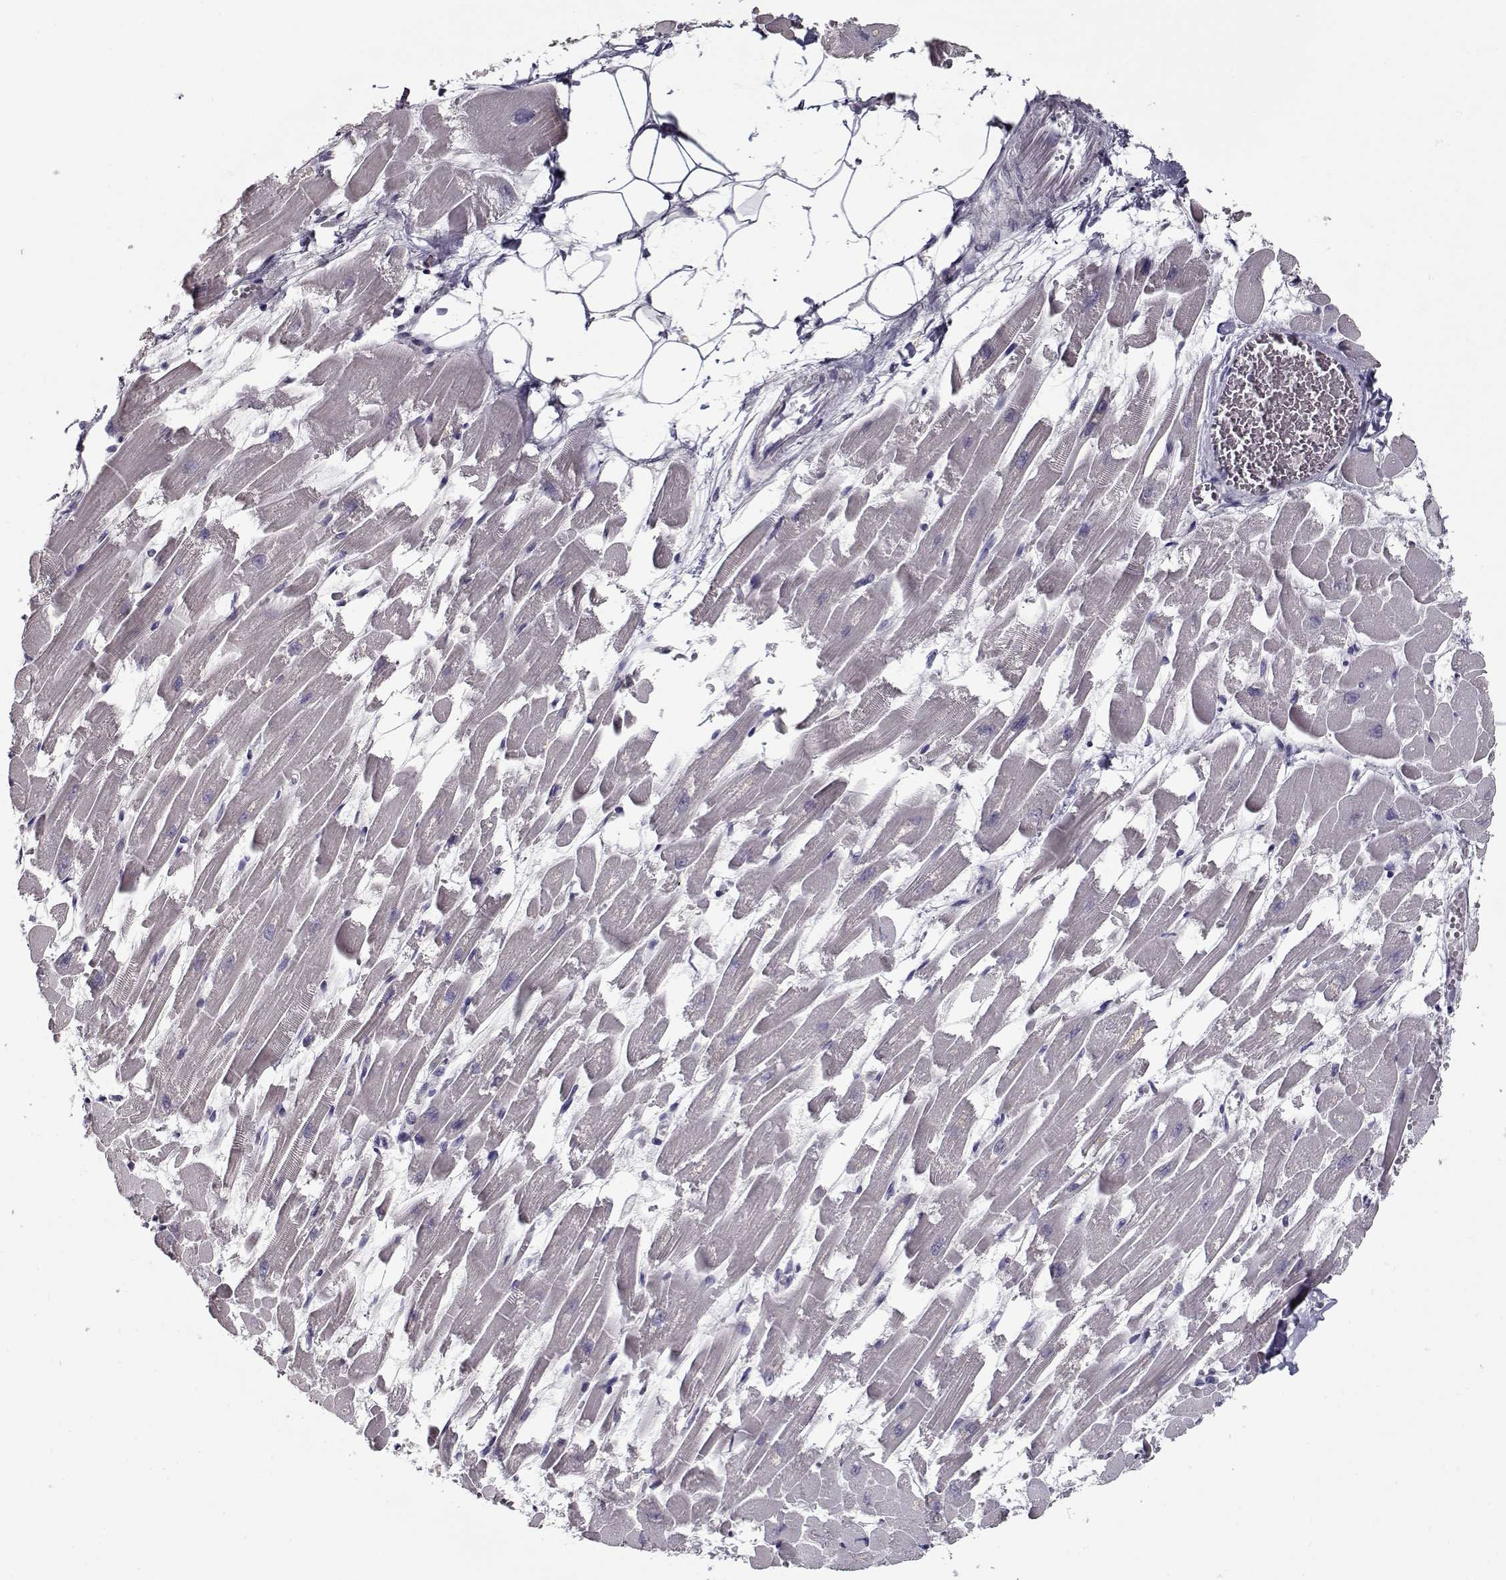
{"staining": {"intensity": "moderate", "quantity": "<25%", "location": "nuclear"}, "tissue": "heart muscle", "cell_type": "Cardiomyocytes", "image_type": "normal", "snomed": [{"axis": "morphology", "description": "Normal tissue, NOS"}, {"axis": "topography", "description": "Heart"}], "caption": "Brown immunohistochemical staining in benign human heart muscle shows moderate nuclear positivity in approximately <25% of cardiomyocytes.", "gene": "PRMT1", "patient": {"sex": "female", "age": 52}}